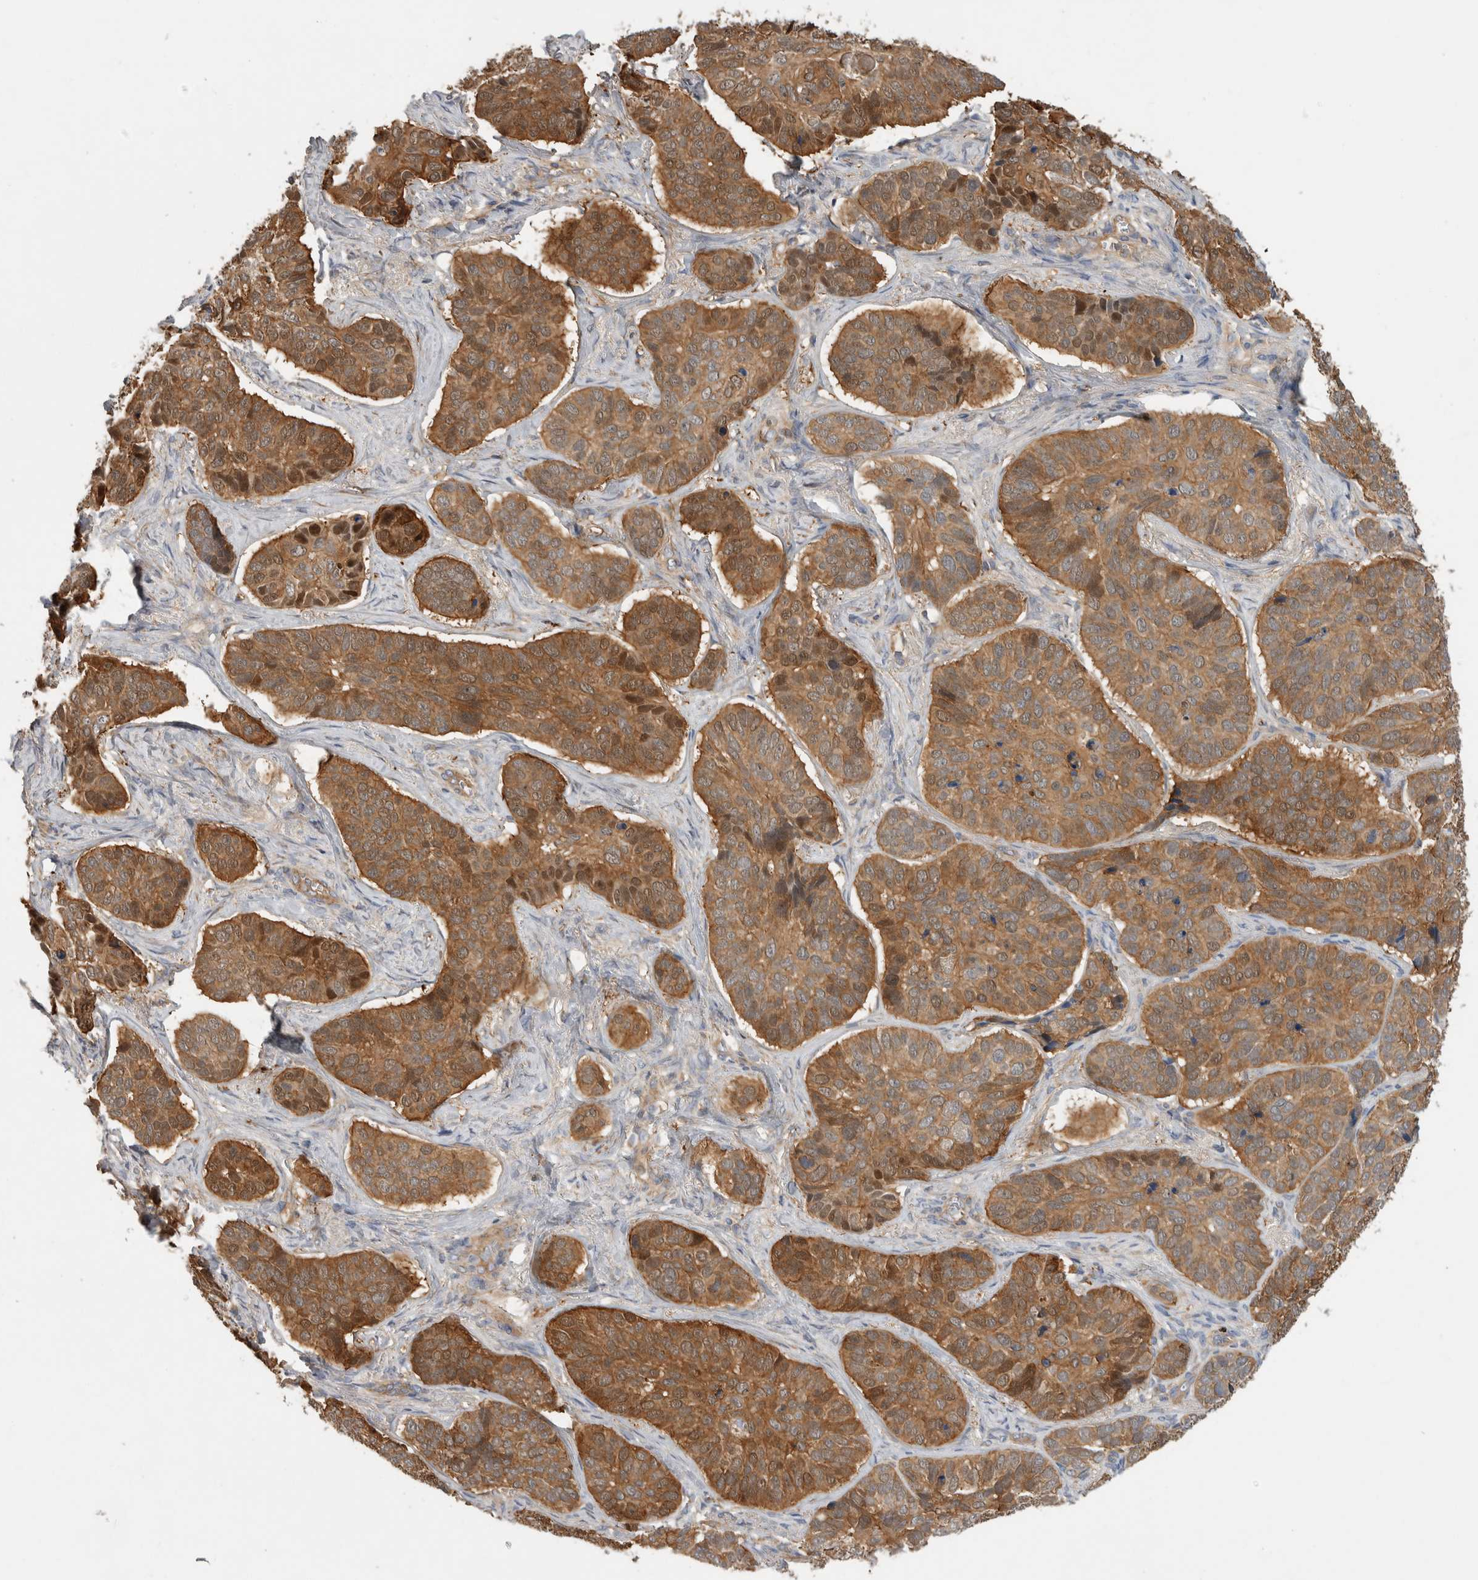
{"staining": {"intensity": "moderate", "quantity": ">75%", "location": "cytoplasmic/membranous"}, "tissue": "skin cancer", "cell_type": "Tumor cells", "image_type": "cancer", "snomed": [{"axis": "morphology", "description": "Basal cell carcinoma"}, {"axis": "topography", "description": "Skin"}], "caption": "Protein positivity by immunohistochemistry (IHC) exhibits moderate cytoplasmic/membranous staining in about >75% of tumor cells in skin cancer (basal cell carcinoma).", "gene": "SFXN2", "patient": {"sex": "male", "age": 62}}